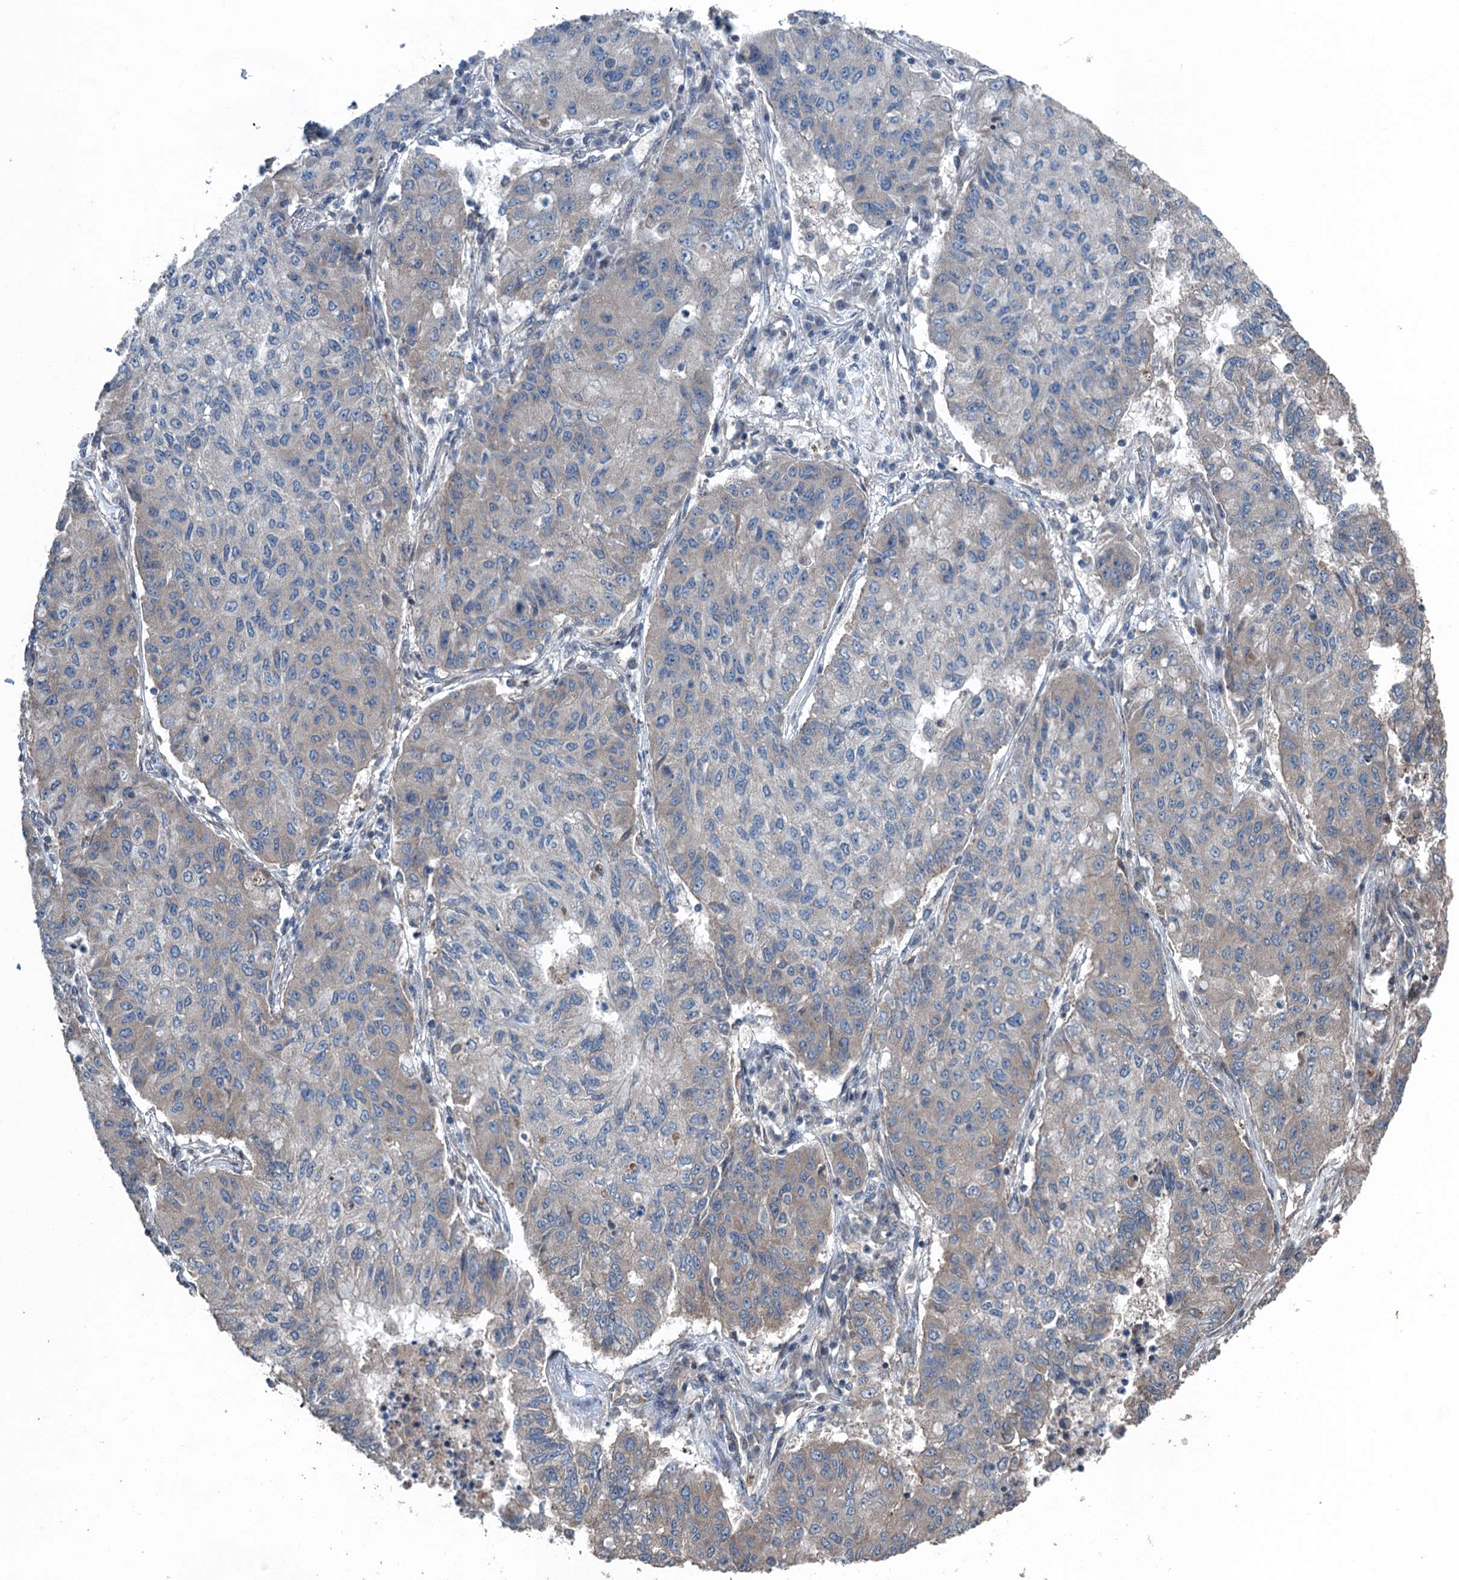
{"staining": {"intensity": "weak", "quantity": "<25%", "location": "cytoplasmic/membranous"}, "tissue": "lung cancer", "cell_type": "Tumor cells", "image_type": "cancer", "snomed": [{"axis": "morphology", "description": "Squamous cell carcinoma, NOS"}, {"axis": "topography", "description": "Lung"}], "caption": "An image of lung cancer stained for a protein shows no brown staining in tumor cells. Nuclei are stained in blue.", "gene": "TRAPPC8", "patient": {"sex": "male", "age": 74}}